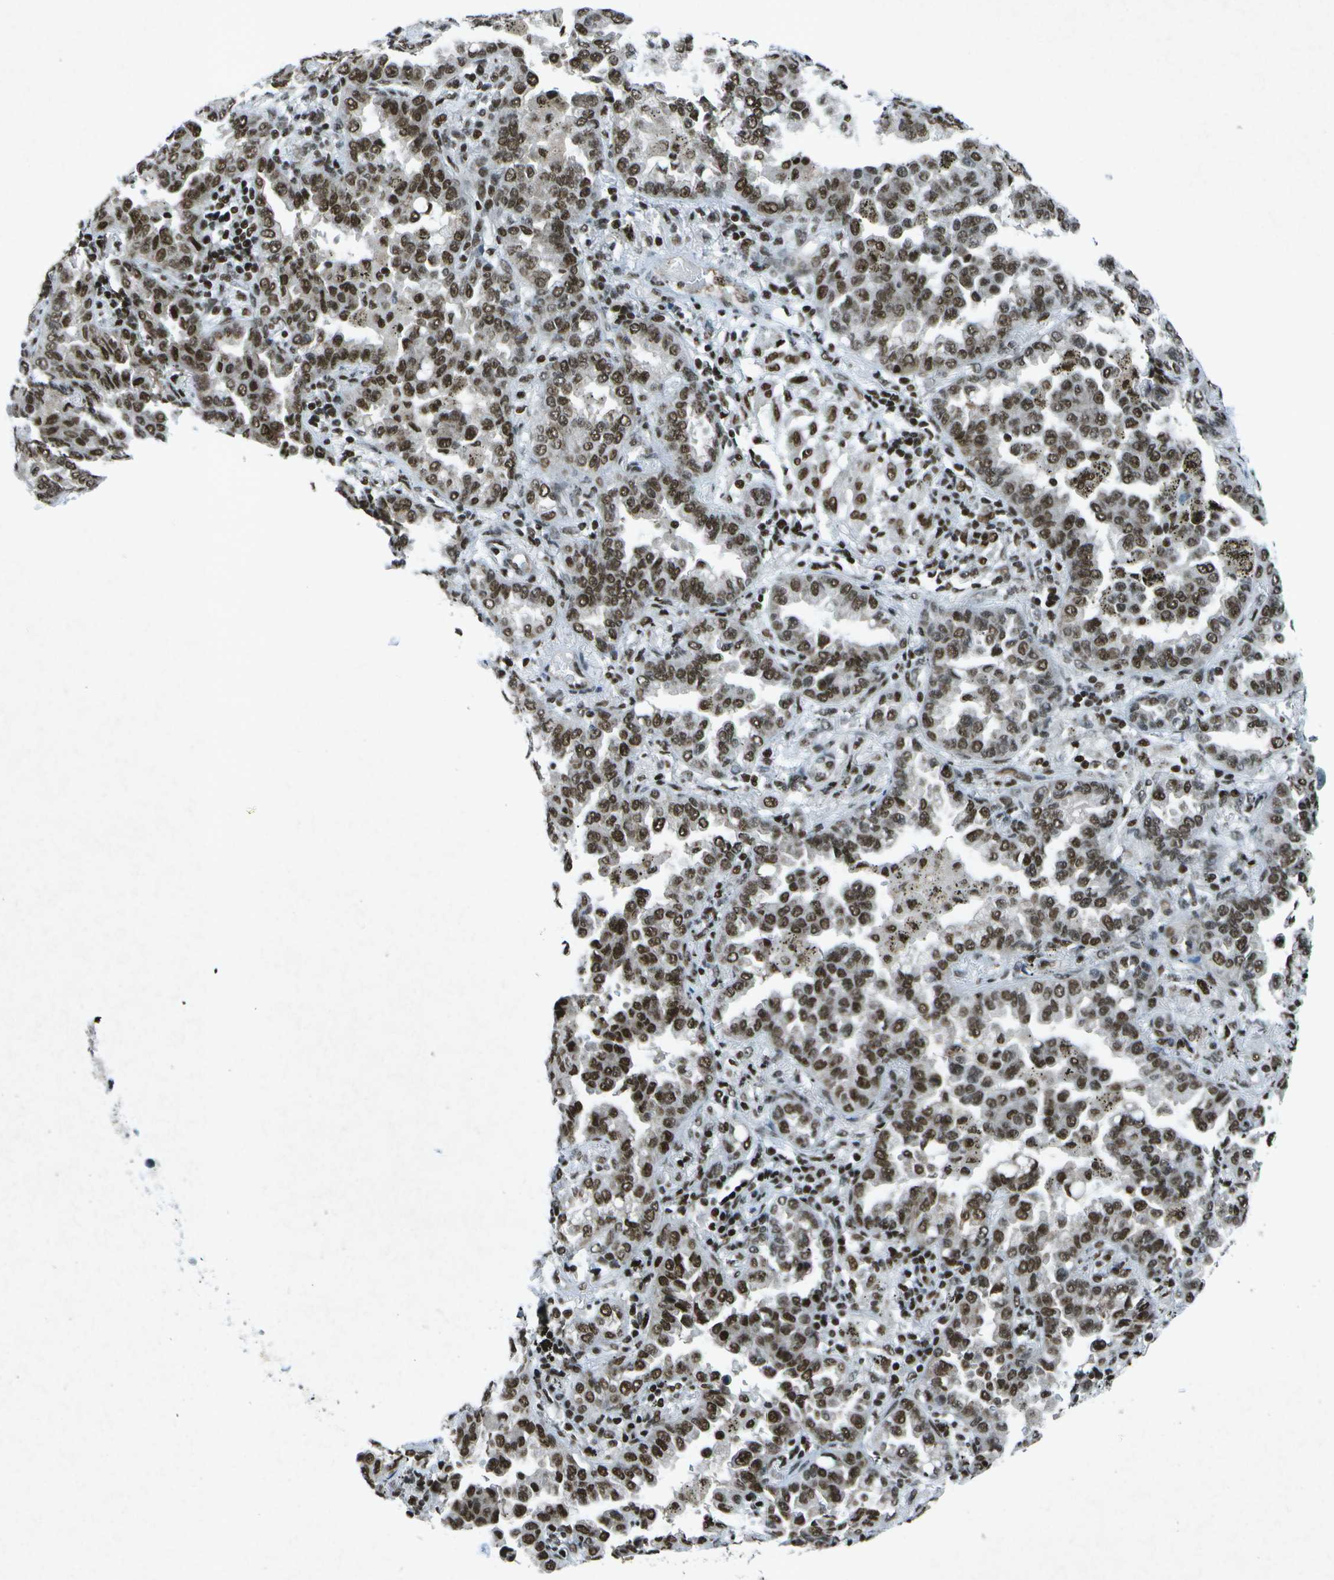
{"staining": {"intensity": "strong", "quantity": ">75%", "location": "nuclear"}, "tissue": "lung cancer", "cell_type": "Tumor cells", "image_type": "cancer", "snomed": [{"axis": "morphology", "description": "Normal tissue, NOS"}, {"axis": "morphology", "description": "Adenocarcinoma, NOS"}, {"axis": "topography", "description": "Lung"}], "caption": "Adenocarcinoma (lung) stained for a protein (brown) reveals strong nuclear positive staining in approximately >75% of tumor cells.", "gene": "MTA2", "patient": {"sex": "male", "age": 59}}